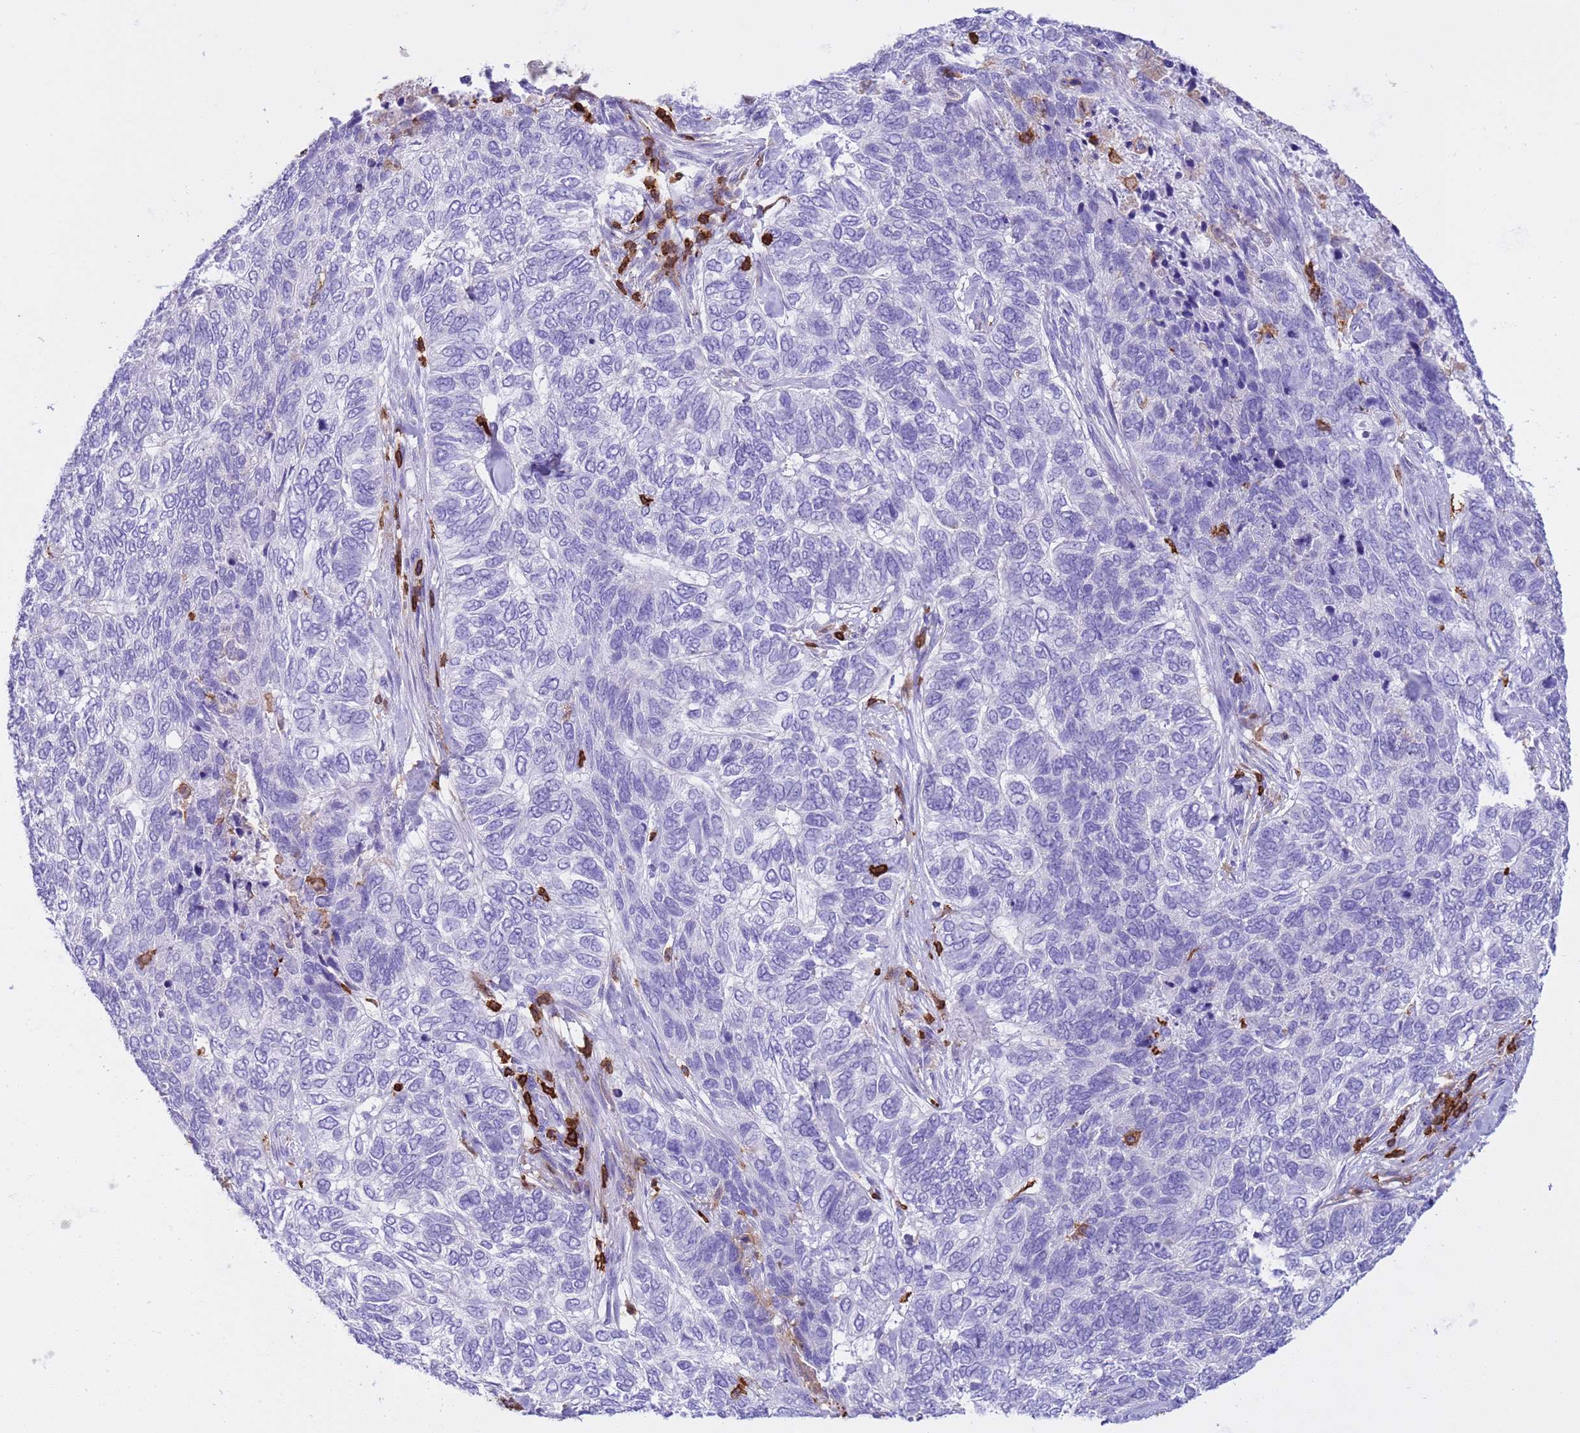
{"staining": {"intensity": "negative", "quantity": "none", "location": "none"}, "tissue": "skin cancer", "cell_type": "Tumor cells", "image_type": "cancer", "snomed": [{"axis": "morphology", "description": "Basal cell carcinoma"}, {"axis": "topography", "description": "Skin"}], "caption": "There is no significant positivity in tumor cells of skin cancer (basal cell carcinoma).", "gene": "IRF5", "patient": {"sex": "female", "age": 65}}